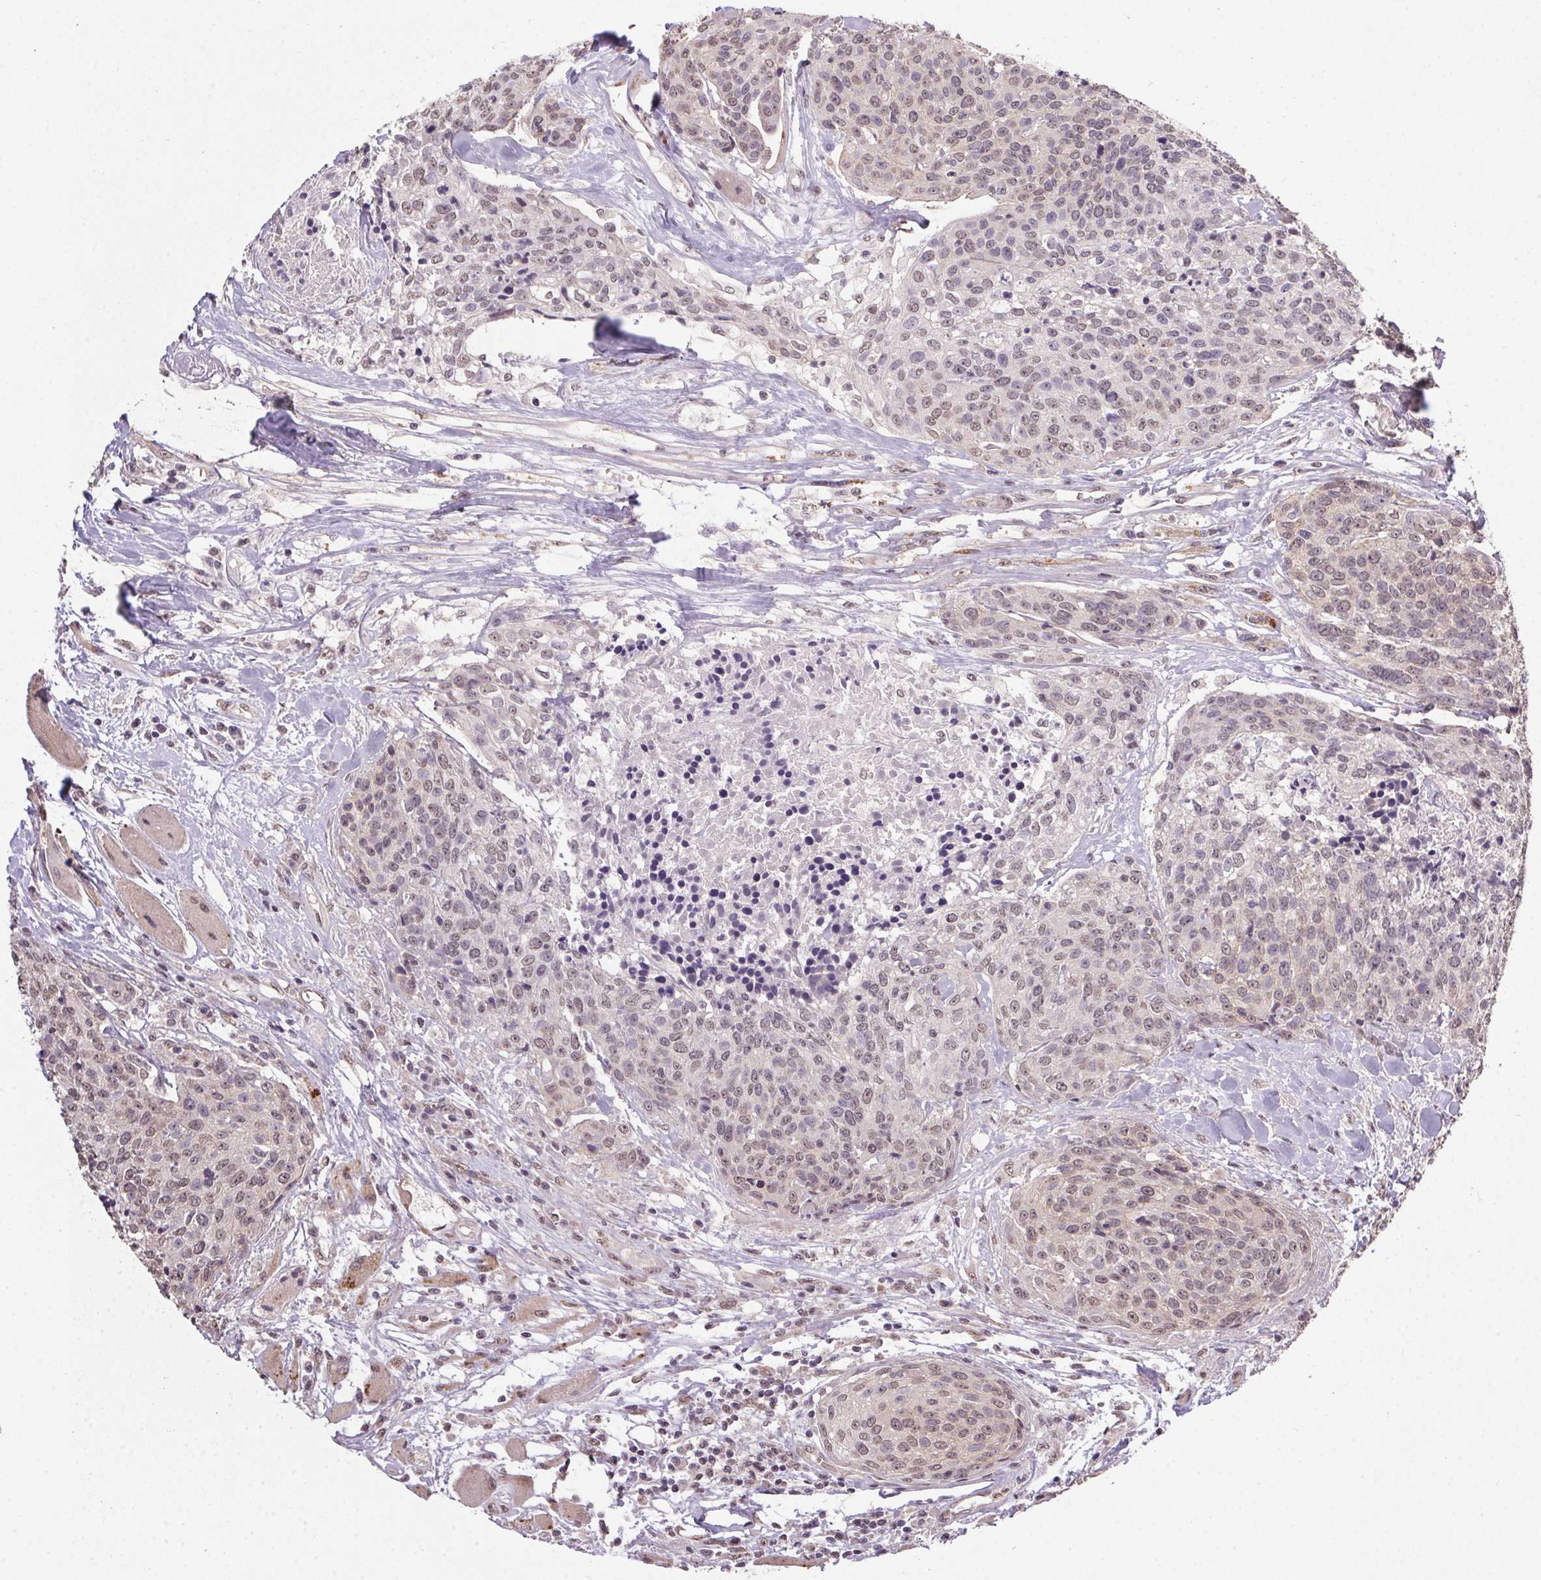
{"staining": {"intensity": "weak", "quantity": "25%-75%", "location": "nuclear"}, "tissue": "head and neck cancer", "cell_type": "Tumor cells", "image_type": "cancer", "snomed": [{"axis": "morphology", "description": "Squamous cell carcinoma, NOS"}, {"axis": "topography", "description": "Oral tissue"}, {"axis": "topography", "description": "Head-Neck"}], "caption": "Head and neck cancer stained for a protein (brown) reveals weak nuclear positive positivity in approximately 25%-75% of tumor cells.", "gene": "PPP4R4", "patient": {"sex": "male", "age": 64}}